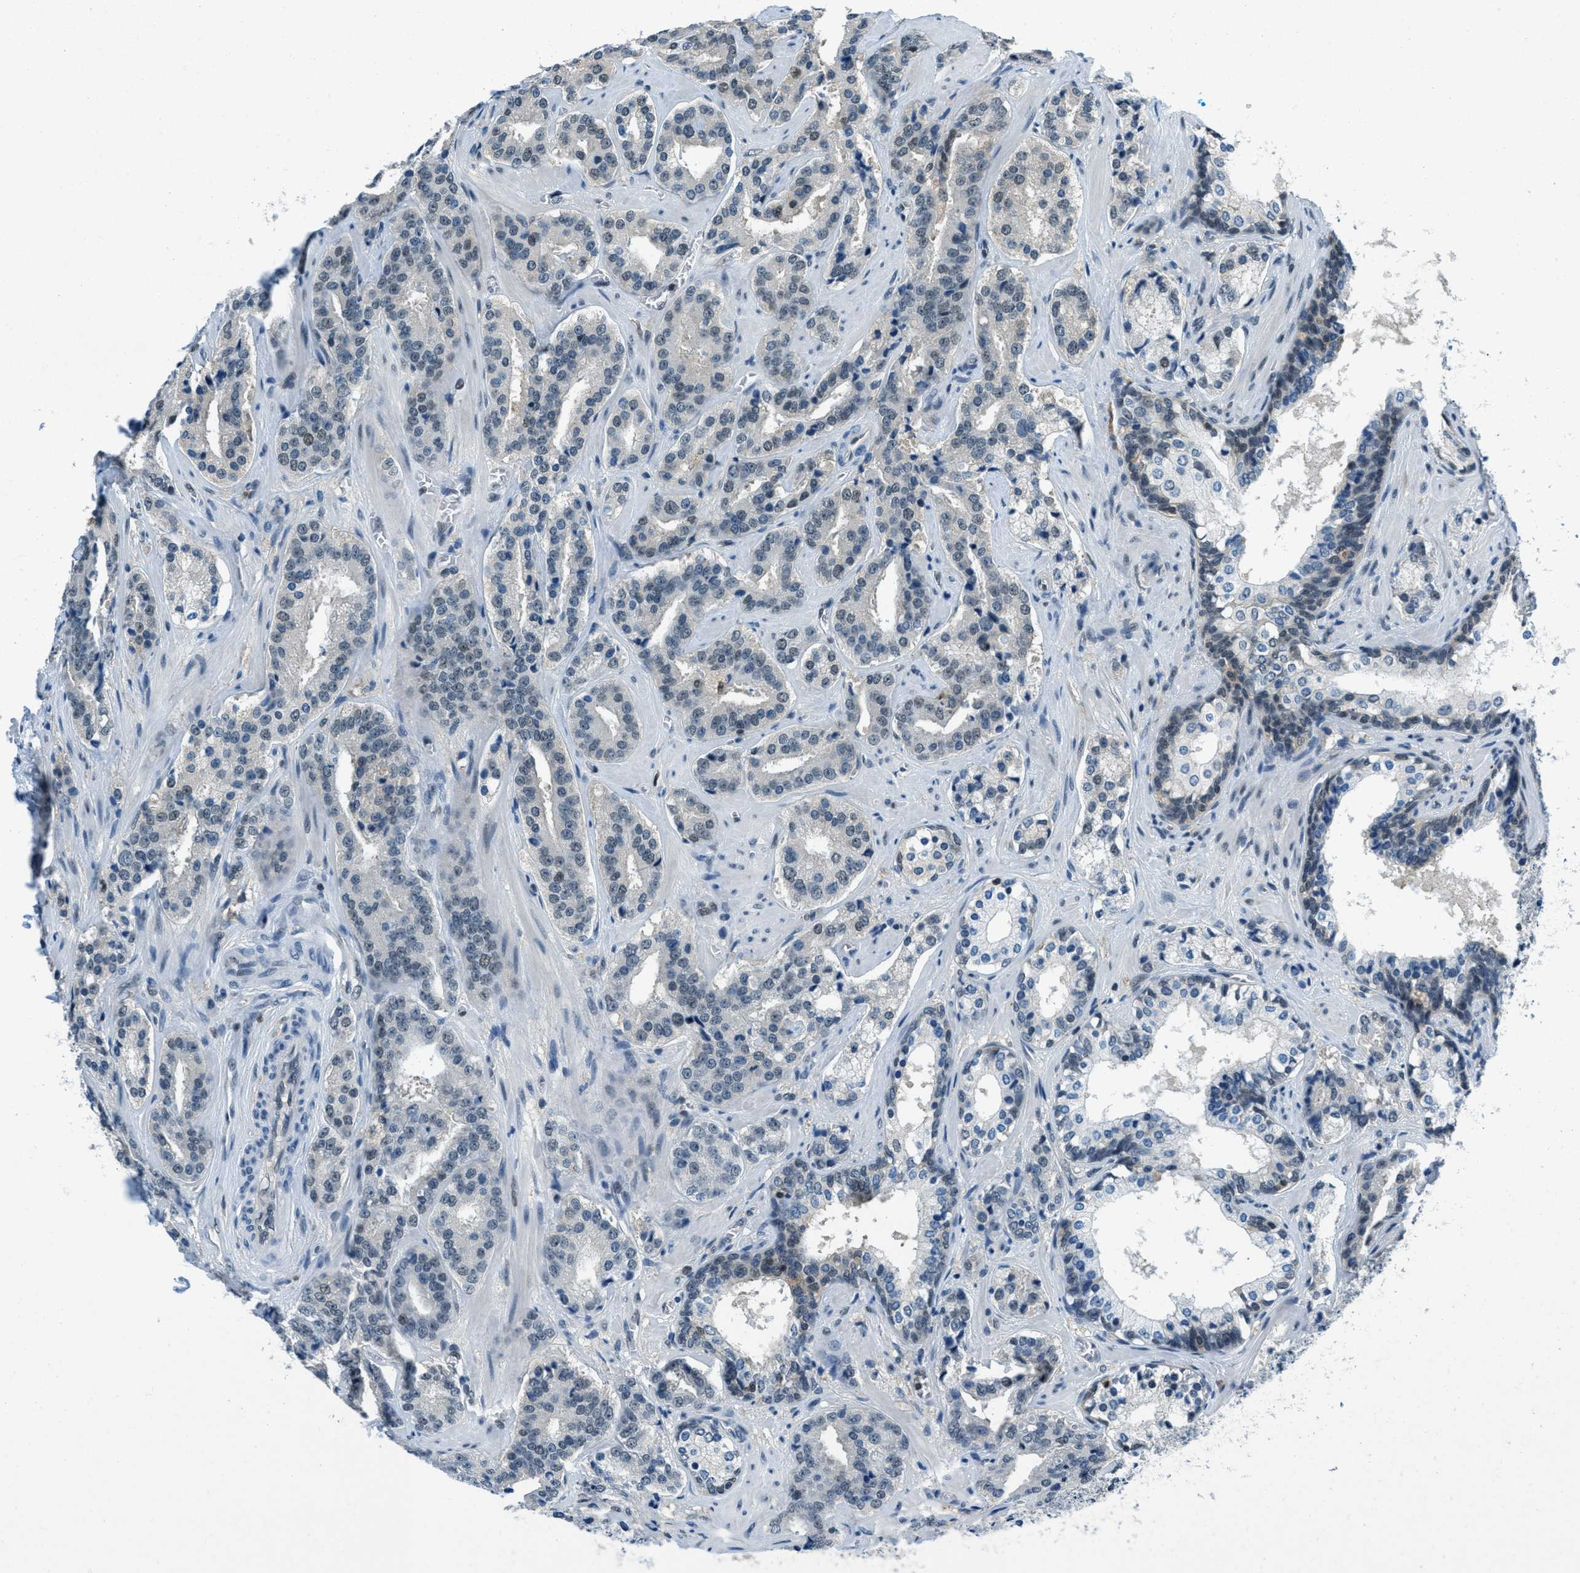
{"staining": {"intensity": "moderate", "quantity": "<25%", "location": "nuclear"}, "tissue": "prostate cancer", "cell_type": "Tumor cells", "image_type": "cancer", "snomed": [{"axis": "morphology", "description": "Adenocarcinoma, High grade"}, {"axis": "topography", "description": "Prostate"}], "caption": "Approximately <25% of tumor cells in human high-grade adenocarcinoma (prostate) exhibit moderate nuclear protein staining as visualized by brown immunohistochemical staining.", "gene": "OGFR", "patient": {"sex": "male", "age": 60}}